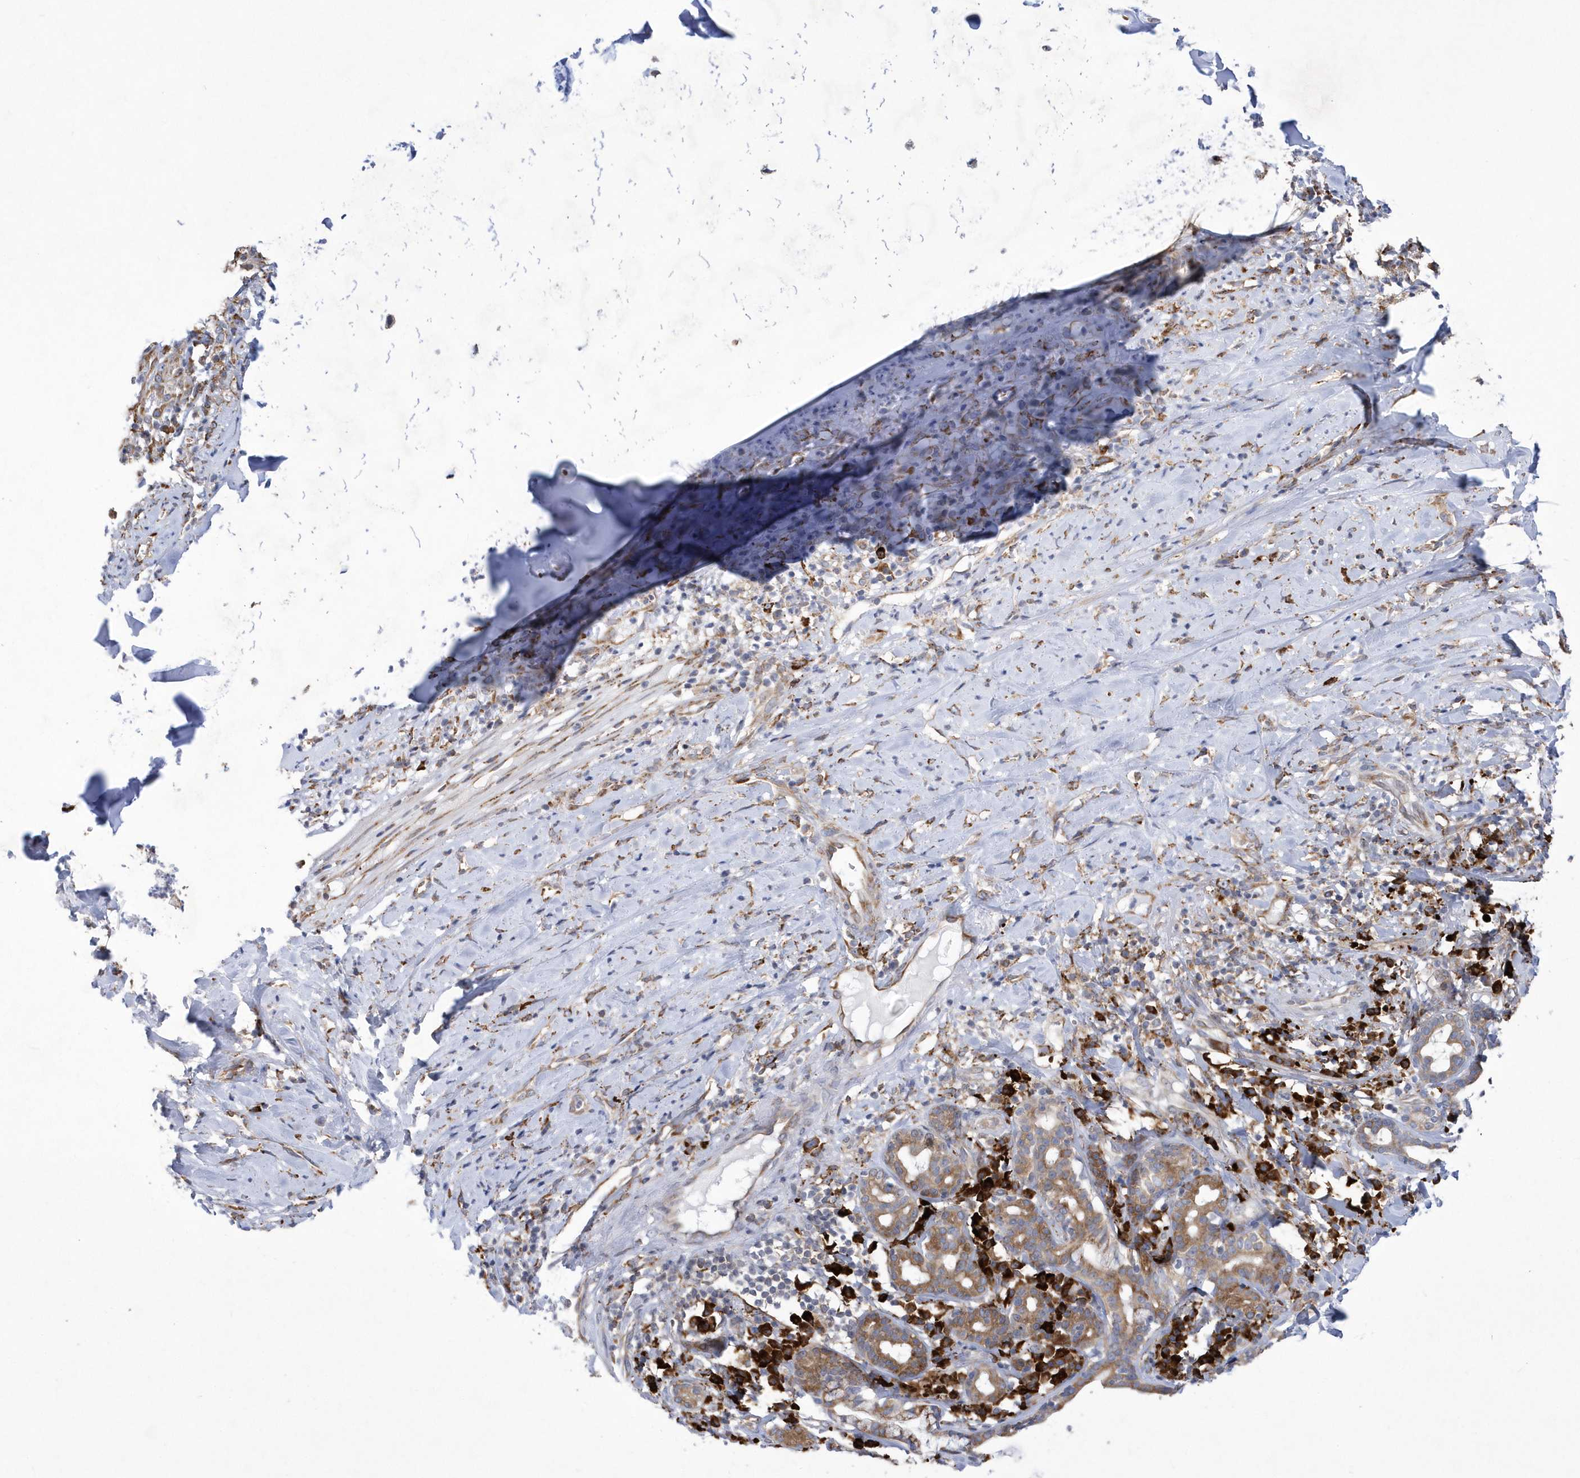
{"staining": {"intensity": "negative", "quantity": "none", "location": "none"}, "tissue": "adipose tissue", "cell_type": "Adipocytes", "image_type": "normal", "snomed": [{"axis": "morphology", "description": "Normal tissue, NOS"}, {"axis": "morphology", "description": "Basal cell carcinoma"}, {"axis": "topography", "description": "Cartilage tissue"}, {"axis": "topography", "description": "Nasopharynx"}, {"axis": "topography", "description": "Oral tissue"}], "caption": "IHC of normal adipose tissue demonstrates no positivity in adipocytes.", "gene": "MED31", "patient": {"sex": "female", "age": 77}}